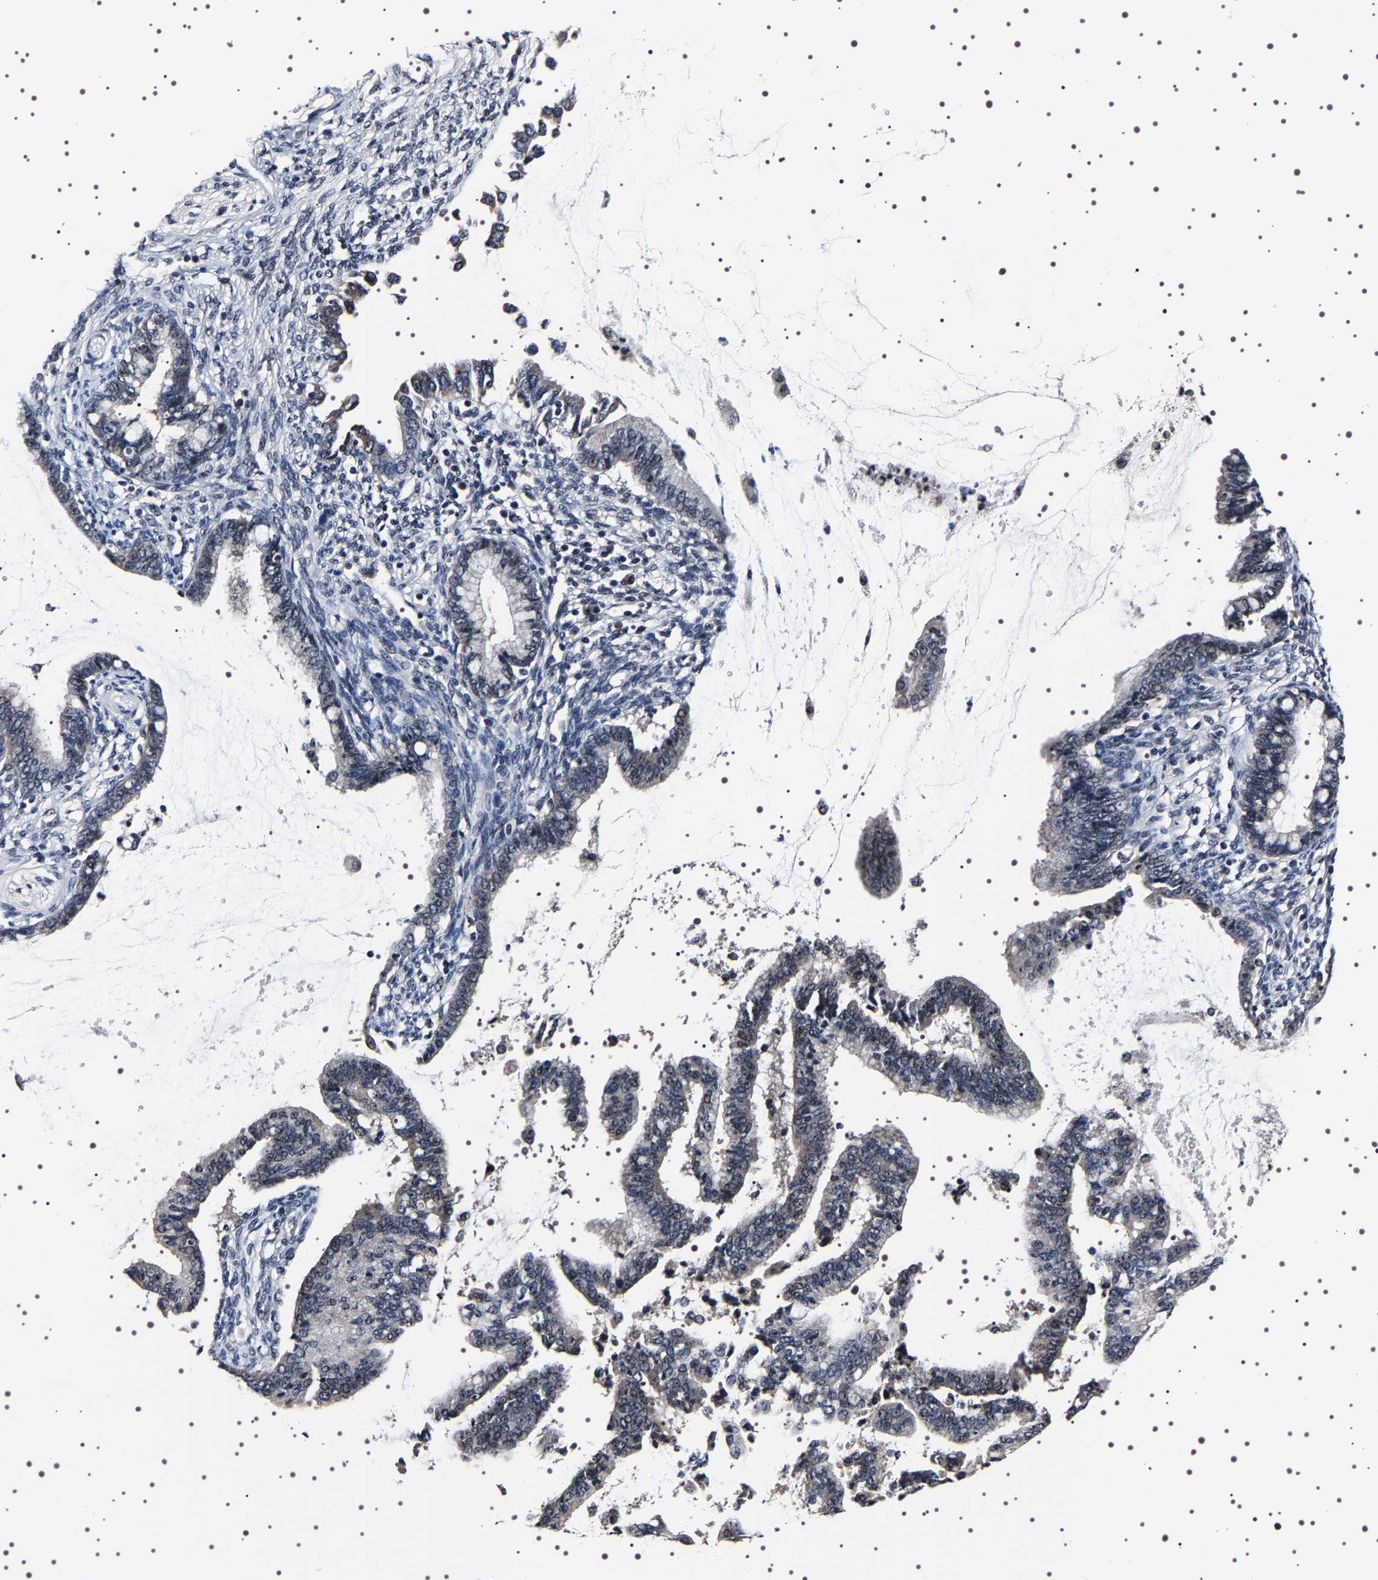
{"staining": {"intensity": "moderate", "quantity": "<25%", "location": "nuclear"}, "tissue": "cervical cancer", "cell_type": "Tumor cells", "image_type": "cancer", "snomed": [{"axis": "morphology", "description": "Adenocarcinoma, NOS"}, {"axis": "topography", "description": "Cervix"}], "caption": "Immunohistochemistry (DAB) staining of adenocarcinoma (cervical) demonstrates moderate nuclear protein staining in approximately <25% of tumor cells.", "gene": "GNL3", "patient": {"sex": "female", "age": 44}}